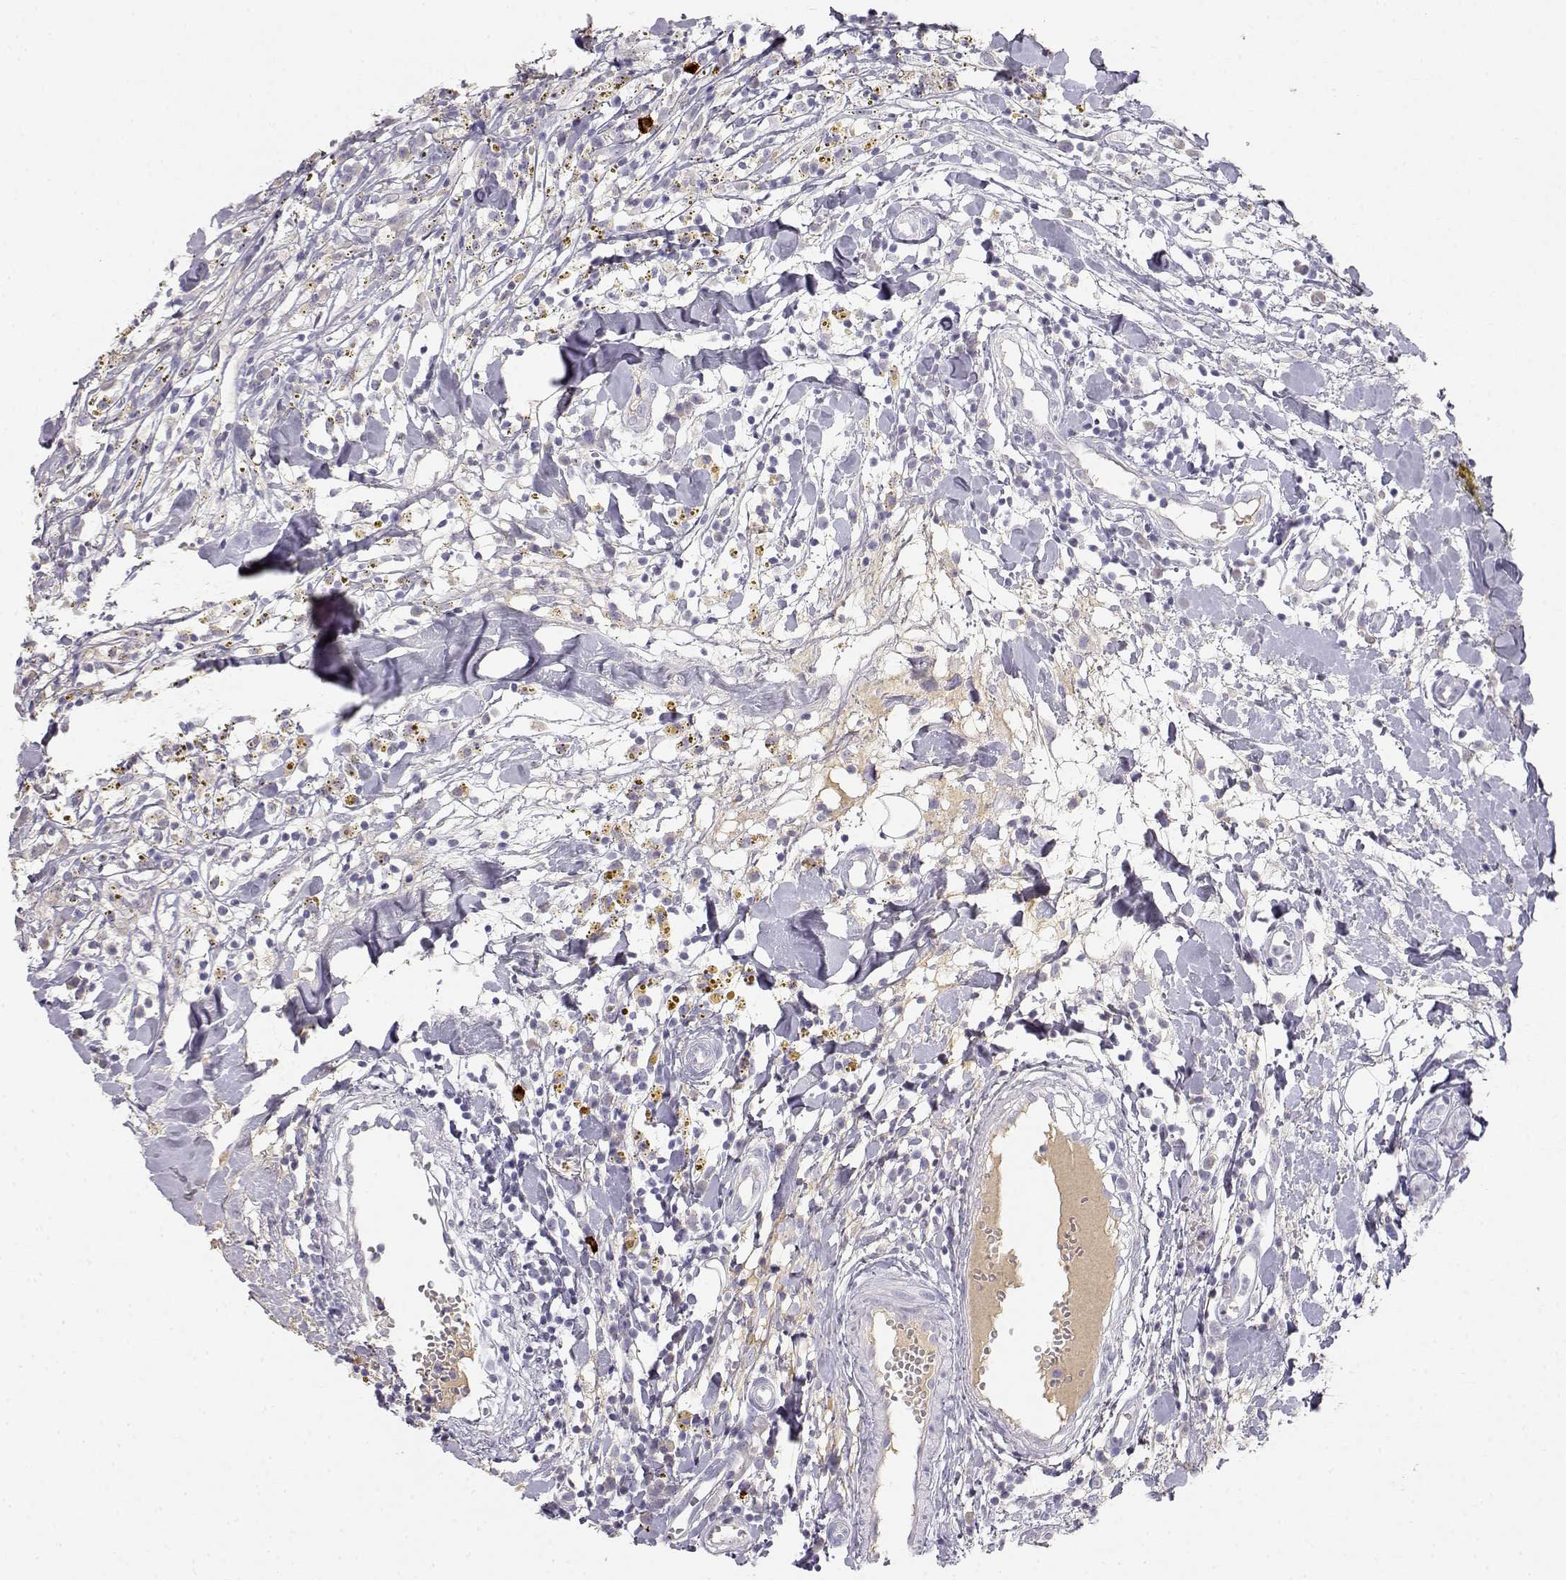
{"staining": {"intensity": "negative", "quantity": "none", "location": "none"}, "tissue": "breast cancer", "cell_type": "Tumor cells", "image_type": "cancer", "snomed": [{"axis": "morphology", "description": "Duct carcinoma"}, {"axis": "topography", "description": "Breast"}], "caption": "The histopathology image displays no significant positivity in tumor cells of breast cancer.", "gene": "GPR174", "patient": {"sex": "female", "age": 30}}